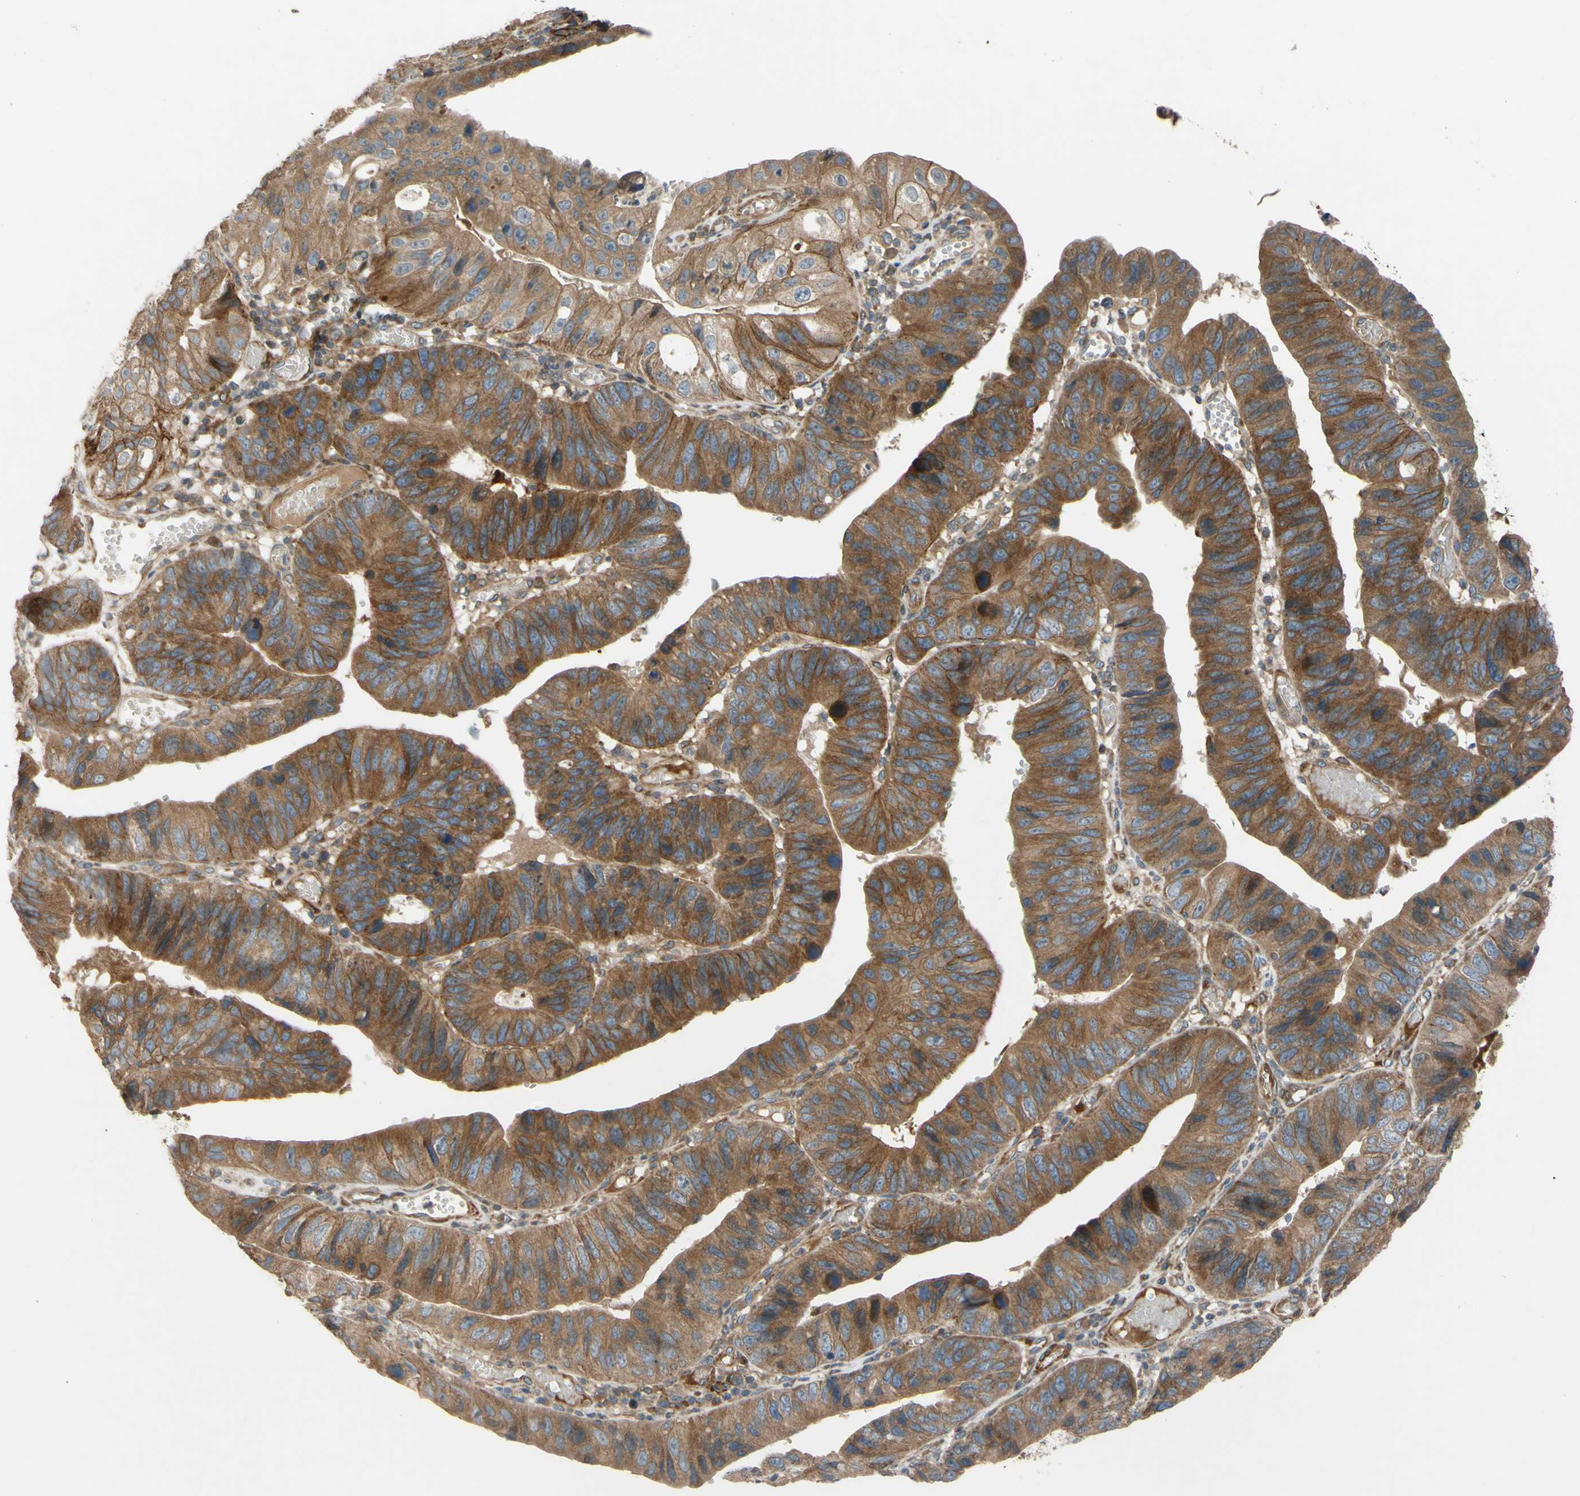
{"staining": {"intensity": "moderate", "quantity": ">75%", "location": "cytoplasmic/membranous"}, "tissue": "stomach cancer", "cell_type": "Tumor cells", "image_type": "cancer", "snomed": [{"axis": "morphology", "description": "Adenocarcinoma, NOS"}, {"axis": "topography", "description": "Stomach"}], "caption": "A brown stain labels moderate cytoplasmic/membranous positivity of a protein in stomach cancer tumor cells. (brown staining indicates protein expression, while blue staining denotes nuclei).", "gene": "SPTLC1", "patient": {"sex": "male", "age": 59}}